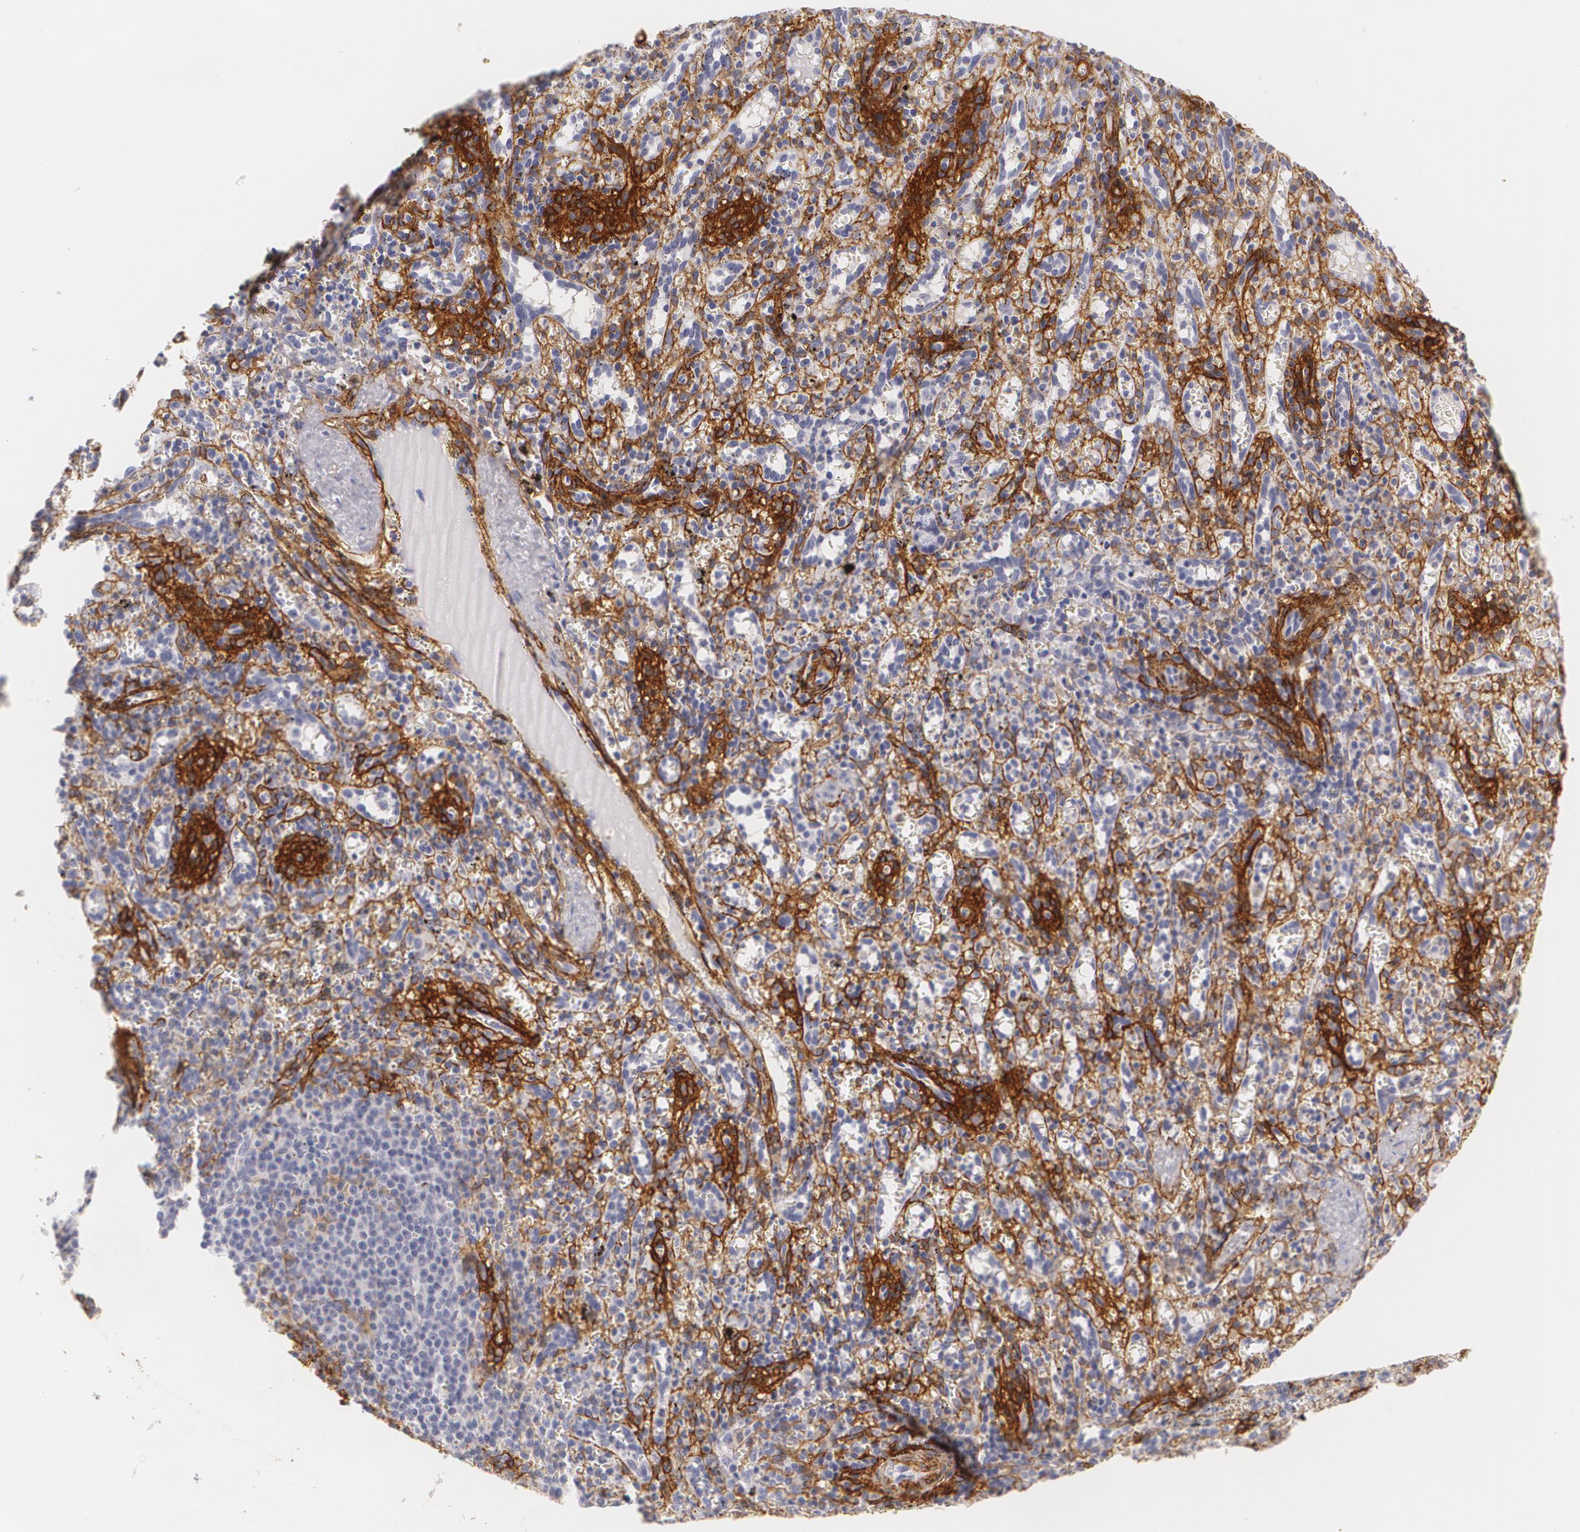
{"staining": {"intensity": "negative", "quantity": "none", "location": "none"}, "tissue": "spleen", "cell_type": "Cells in red pulp", "image_type": "normal", "snomed": [{"axis": "morphology", "description": "Normal tissue, NOS"}, {"axis": "topography", "description": "Spleen"}], "caption": "This is a photomicrograph of IHC staining of unremarkable spleen, which shows no staining in cells in red pulp.", "gene": "NGFR", "patient": {"sex": "female", "age": 10}}